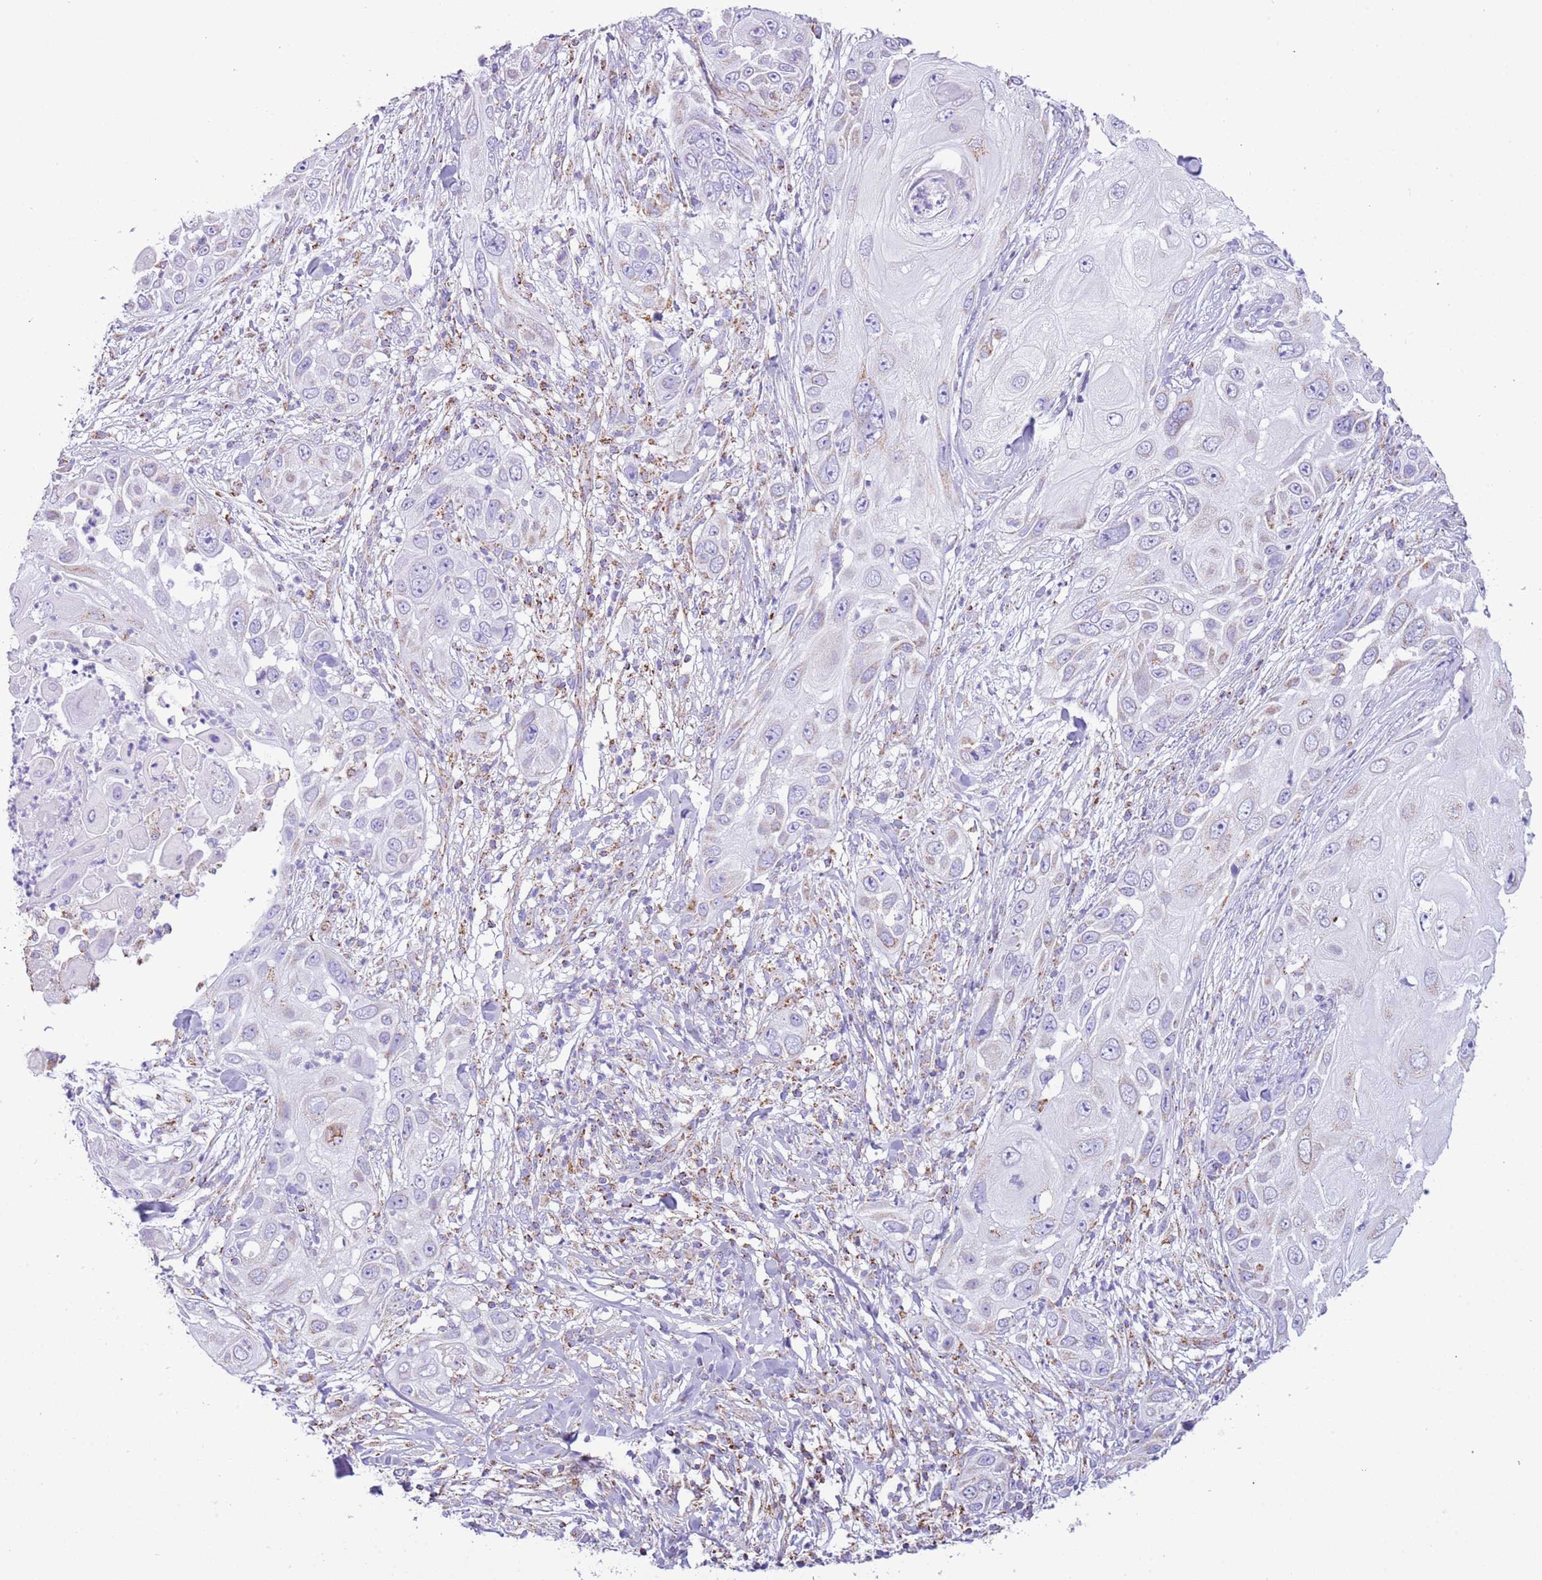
{"staining": {"intensity": "weak", "quantity": "<25%", "location": "cytoplasmic/membranous"}, "tissue": "skin cancer", "cell_type": "Tumor cells", "image_type": "cancer", "snomed": [{"axis": "morphology", "description": "Squamous cell carcinoma, NOS"}, {"axis": "topography", "description": "Skin"}], "caption": "Skin cancer (squamous cell carcinoma) stained for a protein using immunohistochemistry (IHC) demonstrates no positivity tumor cells.", "gene": "SUCLG2", "patient": {"sex": "female", "age": 44}}